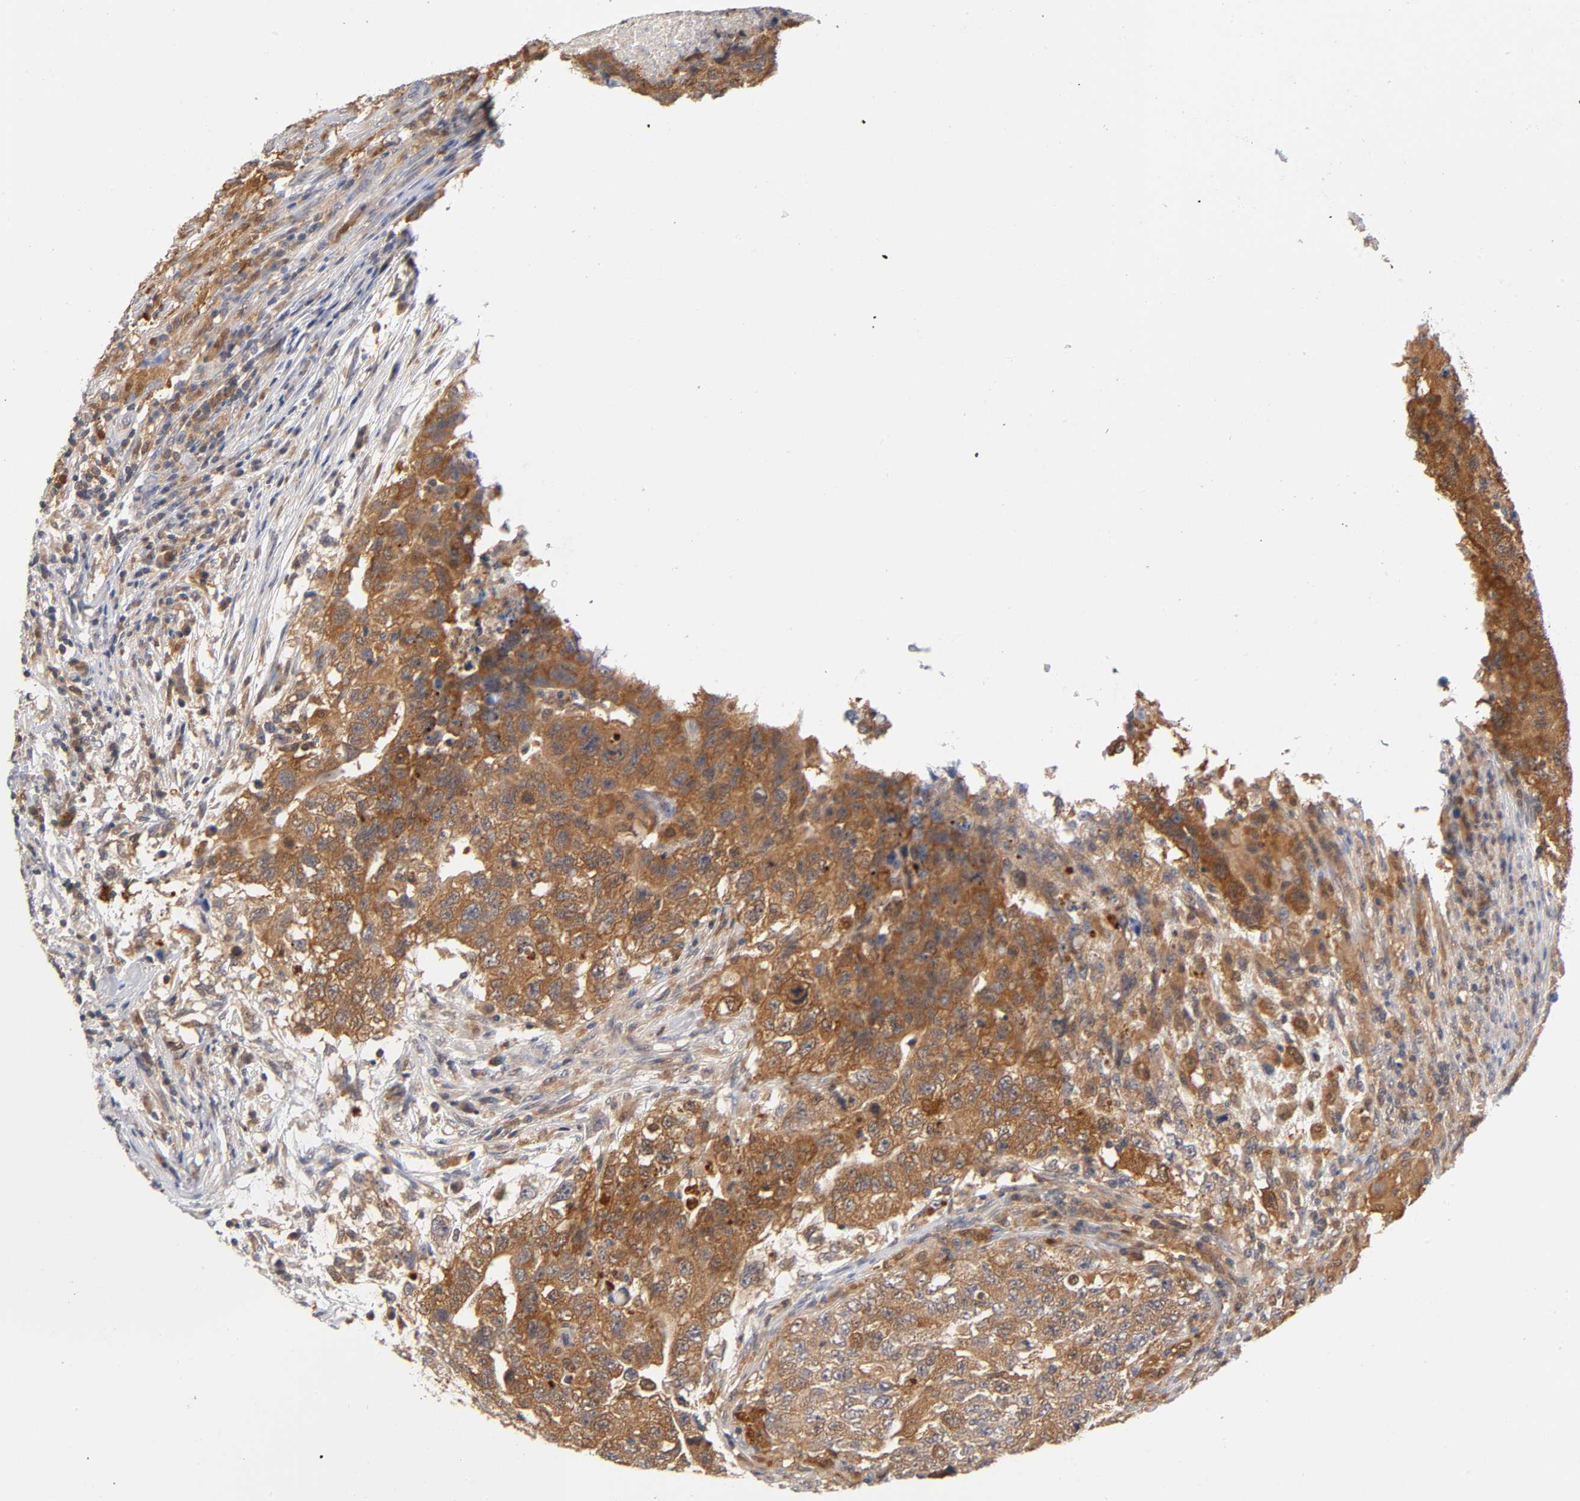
{"staining": {"intensity": "strong", "quantity": ">75%", "location": "cytoplasmic/membranous"}, "tissue": "testis cancer", "cell_type": "Tumor cells", "image_type": "cancer", "snomed": [{"axis": "morphology", "description": "Carcinoma, Embryonal, NOS"}, {"axis": "topography", "description": "Testis"}], "caption": "IHC micrograph of human testis cancer (embryonal carcinoma) stained for a protein (brown), which shows high levels of strong cytoplasmic/membranous staining in approximately >75% of tumor cells.", "gene": "DFFB", "patient": {"sex": "male", "age": 21}}